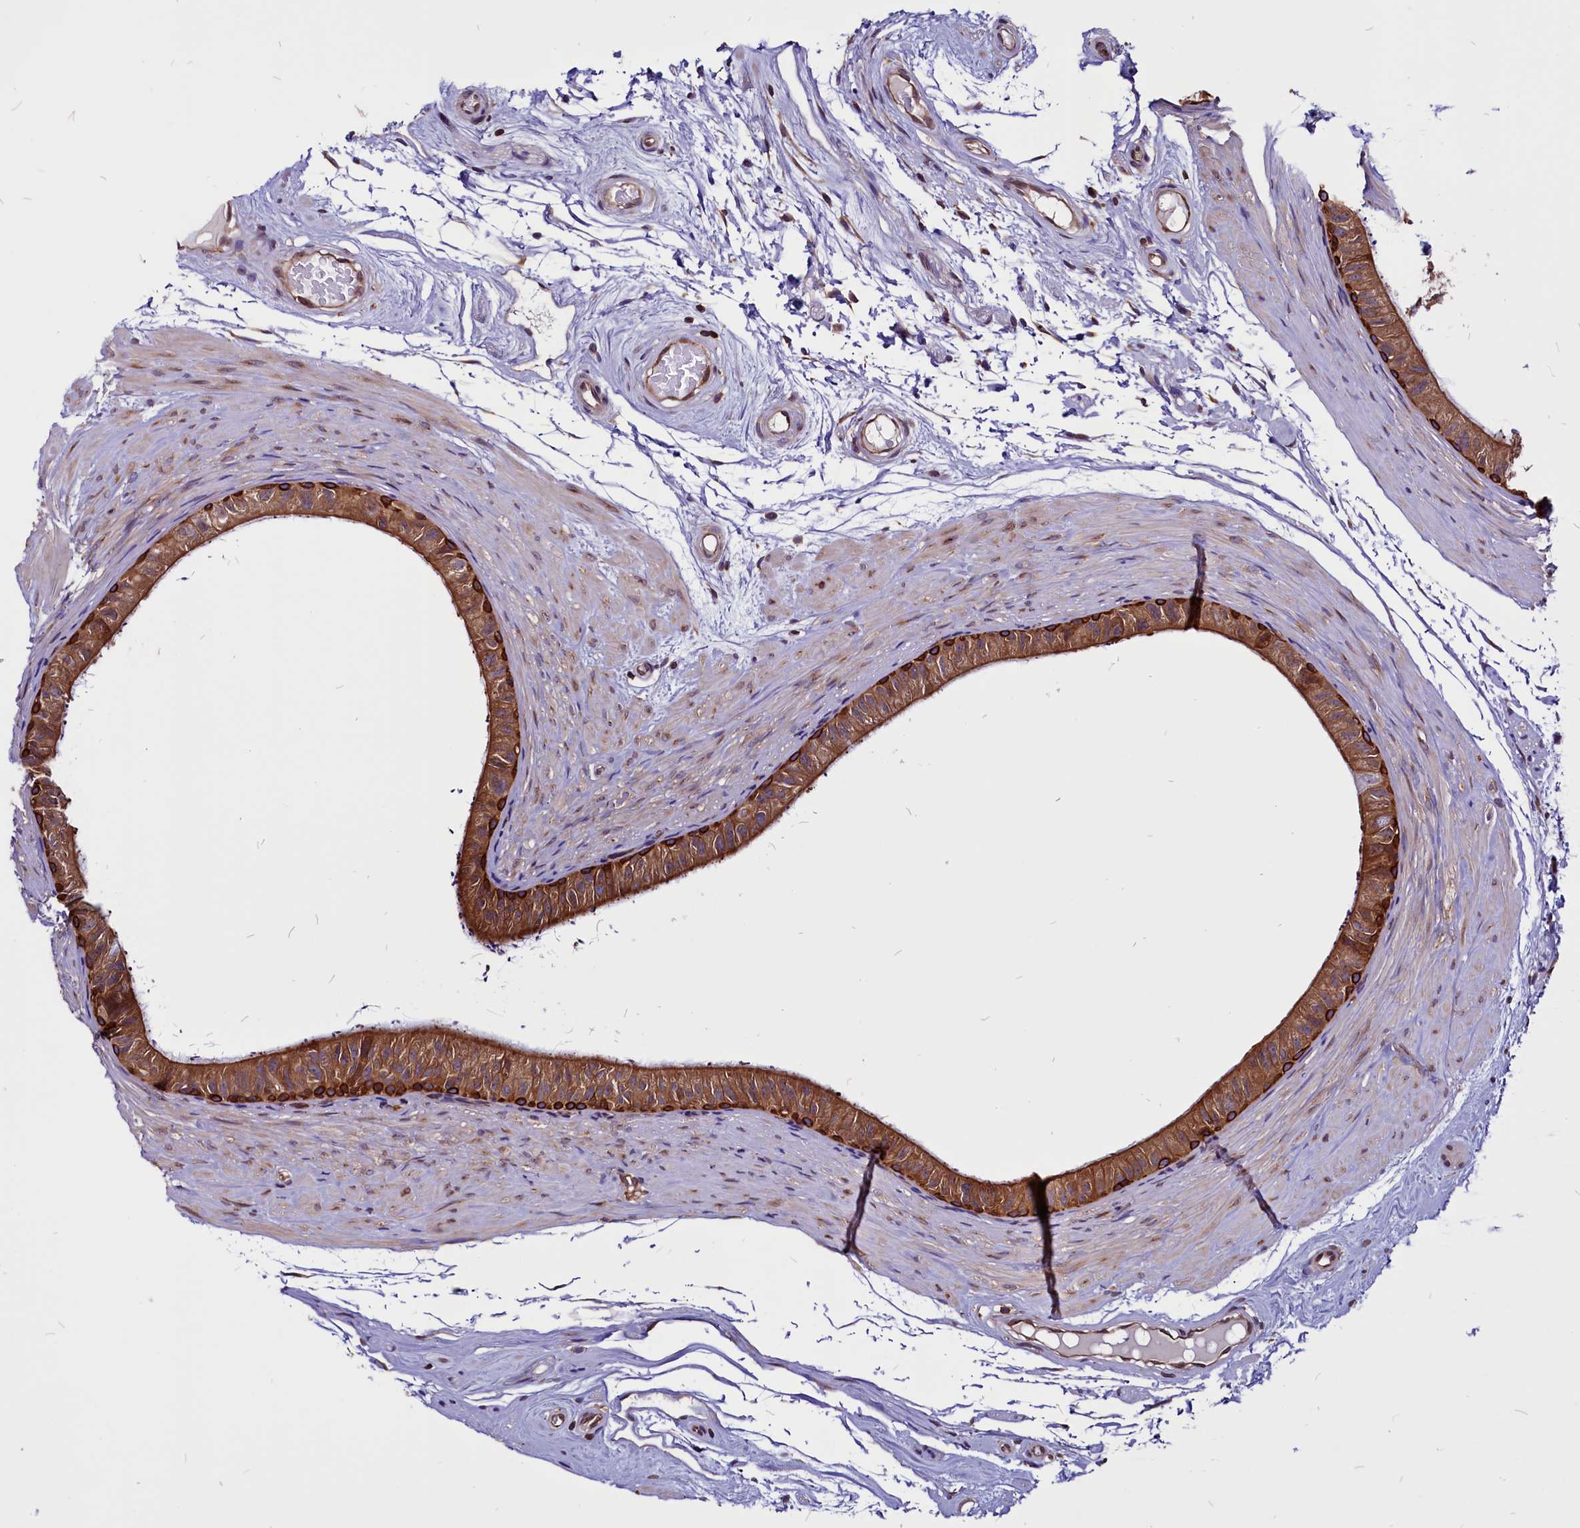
{"staining": {"intensity": "strong", "quantity": "25%-75%", "location": "cytoplasmic/membranous"}, "tissue": "epididymis", "cell_type": "Glandular cells", "image_type": "normal", "snomed": [{"axis": "morphology", "description": "Normal tissue, NOS"}, {"axis": "topography", "description": "Epididymis"}], "caption": "Immunohistochemistry of normal epididymis shows high levels of strong cytoplasmic/membranous staining in approximately 25%-75% of glandular cells.", "gene": "EIF3G", "patient": {"sex": "male", "age": 45}}